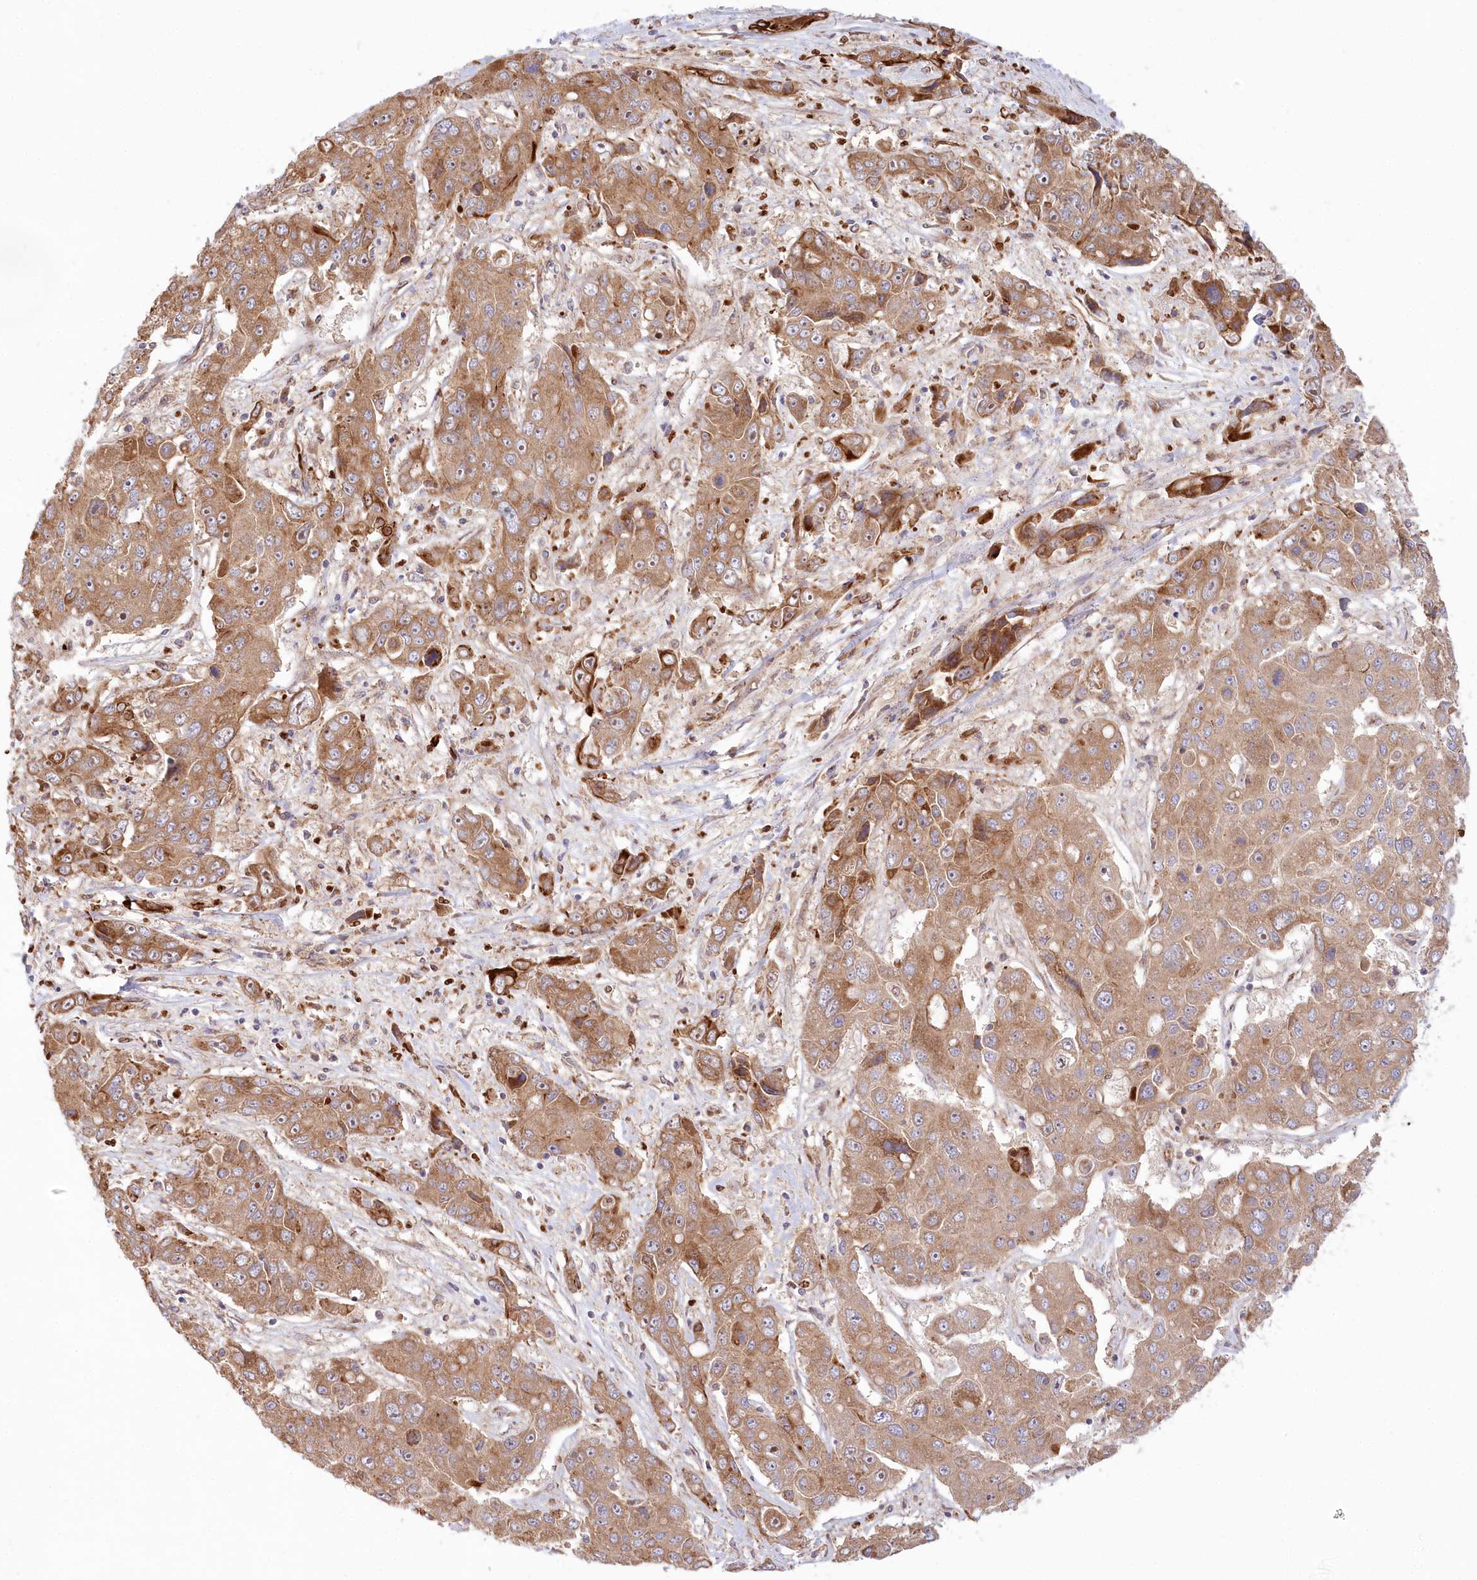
{"staining": {"intensity": "moderate", "quantity": ">75%", "location": "cytoplasmic/membranous"}, "tissue": "liver cancer", "cell_type": "Tumor cells", "image_type": "cancer", "snomed": [{"axis": "morphology", "description": "Cholangiocarcinoma"}, {"axis": "topography", "description": "Liver"}], "caption": "Human liver cholangiocarcinoma stained for a protein (brown) reveals moderate cytoplasmic/membranous positive positivity in approximately >75% of tumor cells.", "gene": "COMMD3", "patient": {"sex": "male", "age": 67}}